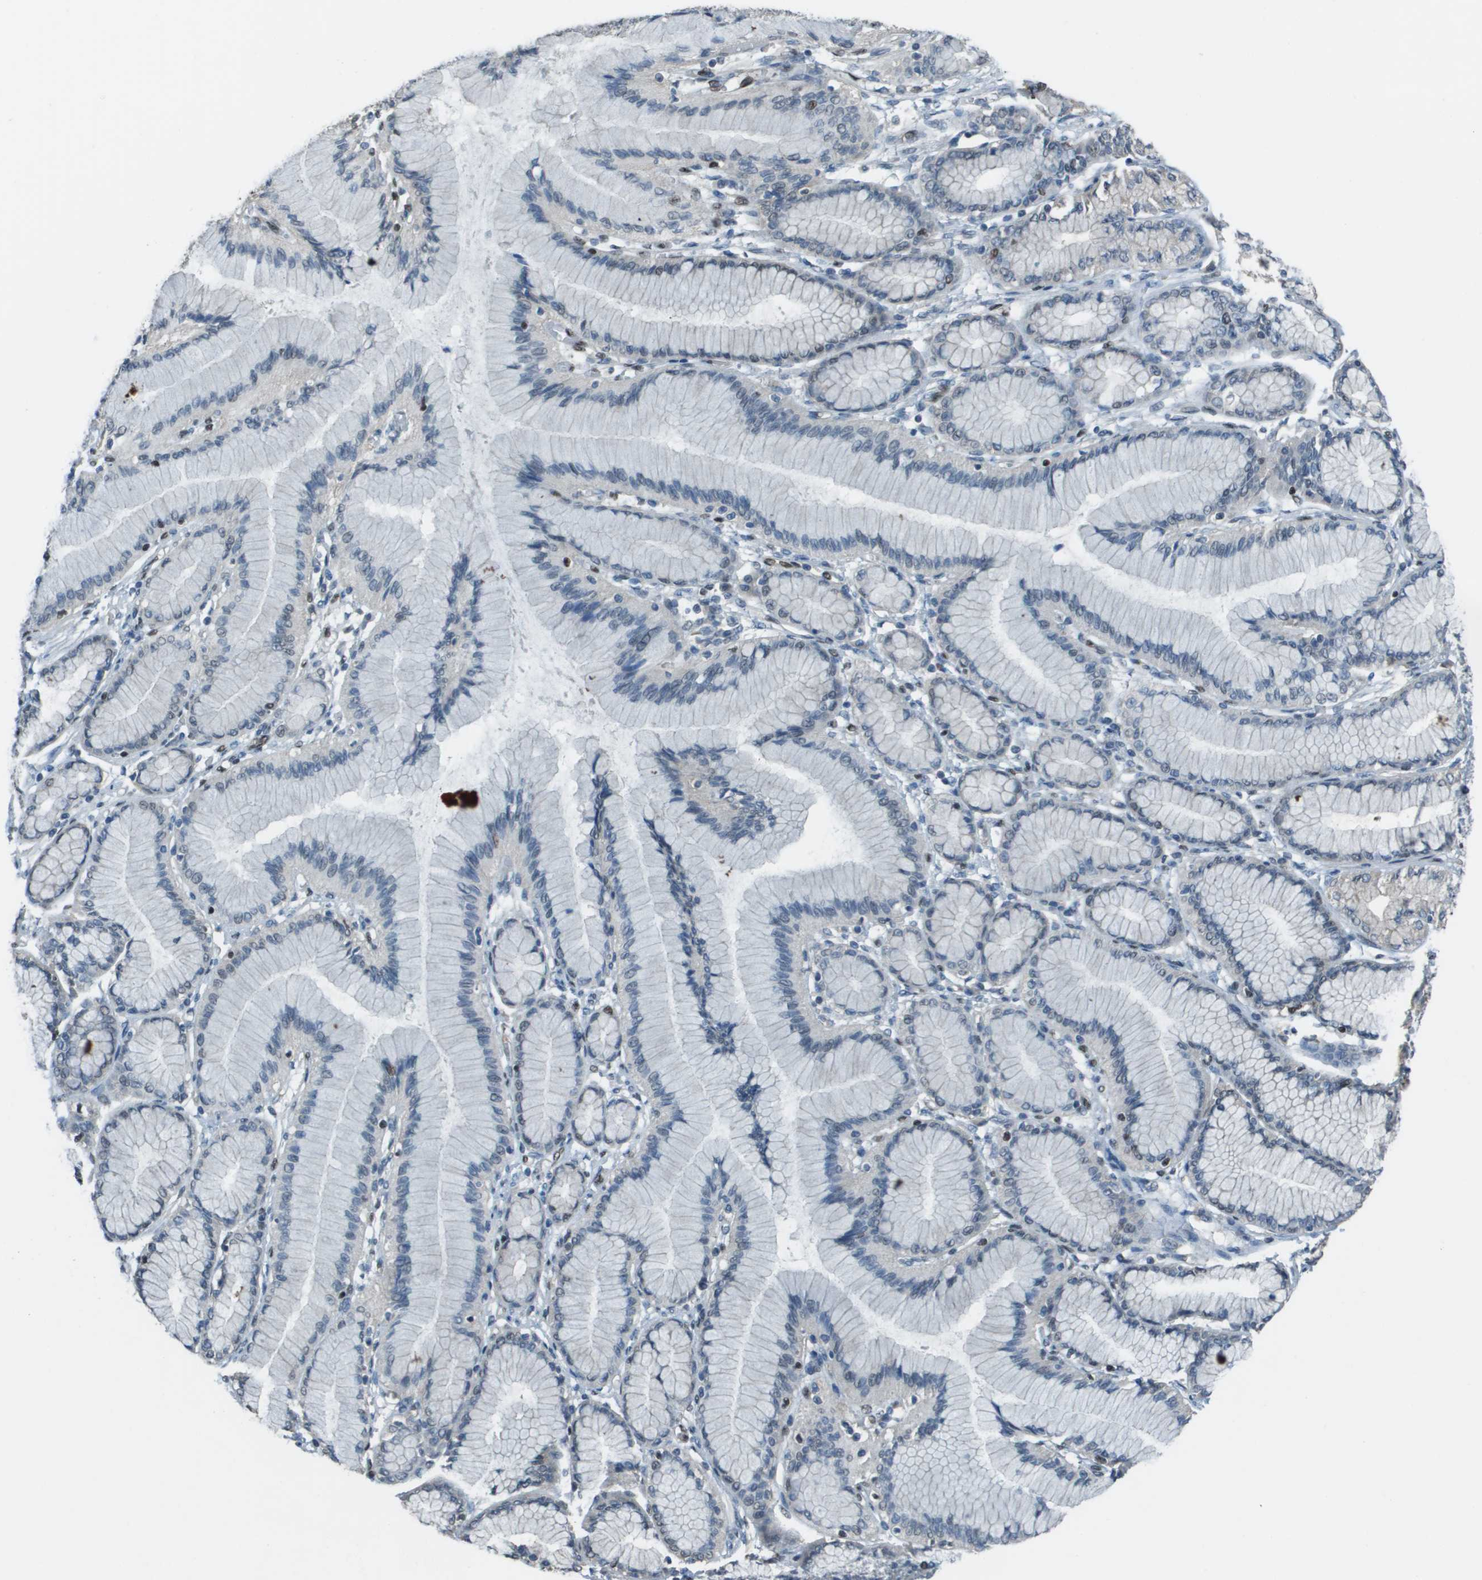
{"staining": {"intensity": "moderate", "quantity": "<25%", "location": "cytoplasmic/membranous,nuclear"}, "tissue": "stomach cancer", "cell_type": "Tumor cells", "image_type": "cancer", "snomed": [{"axis": "morphology", "description": "Normal tissue, NOS"}, {"axis": "morphology", "description": "Adenocarcinoma, NOS"}, {"axis": "topography", "description": "Stomach, upper"}, {"axis": "topography", "description": "Stomach"}], "caption": "Protein staining displays moderate cytoplasmic/membranous and nuclear positivity in approximately <25% of tumor cells in stomach cancer (adenocarcinoma). (IHC, brightfield microscopy, high magnification).", "gene": "DEPDC1", "patient": {"sex": "female", "age": 65}}